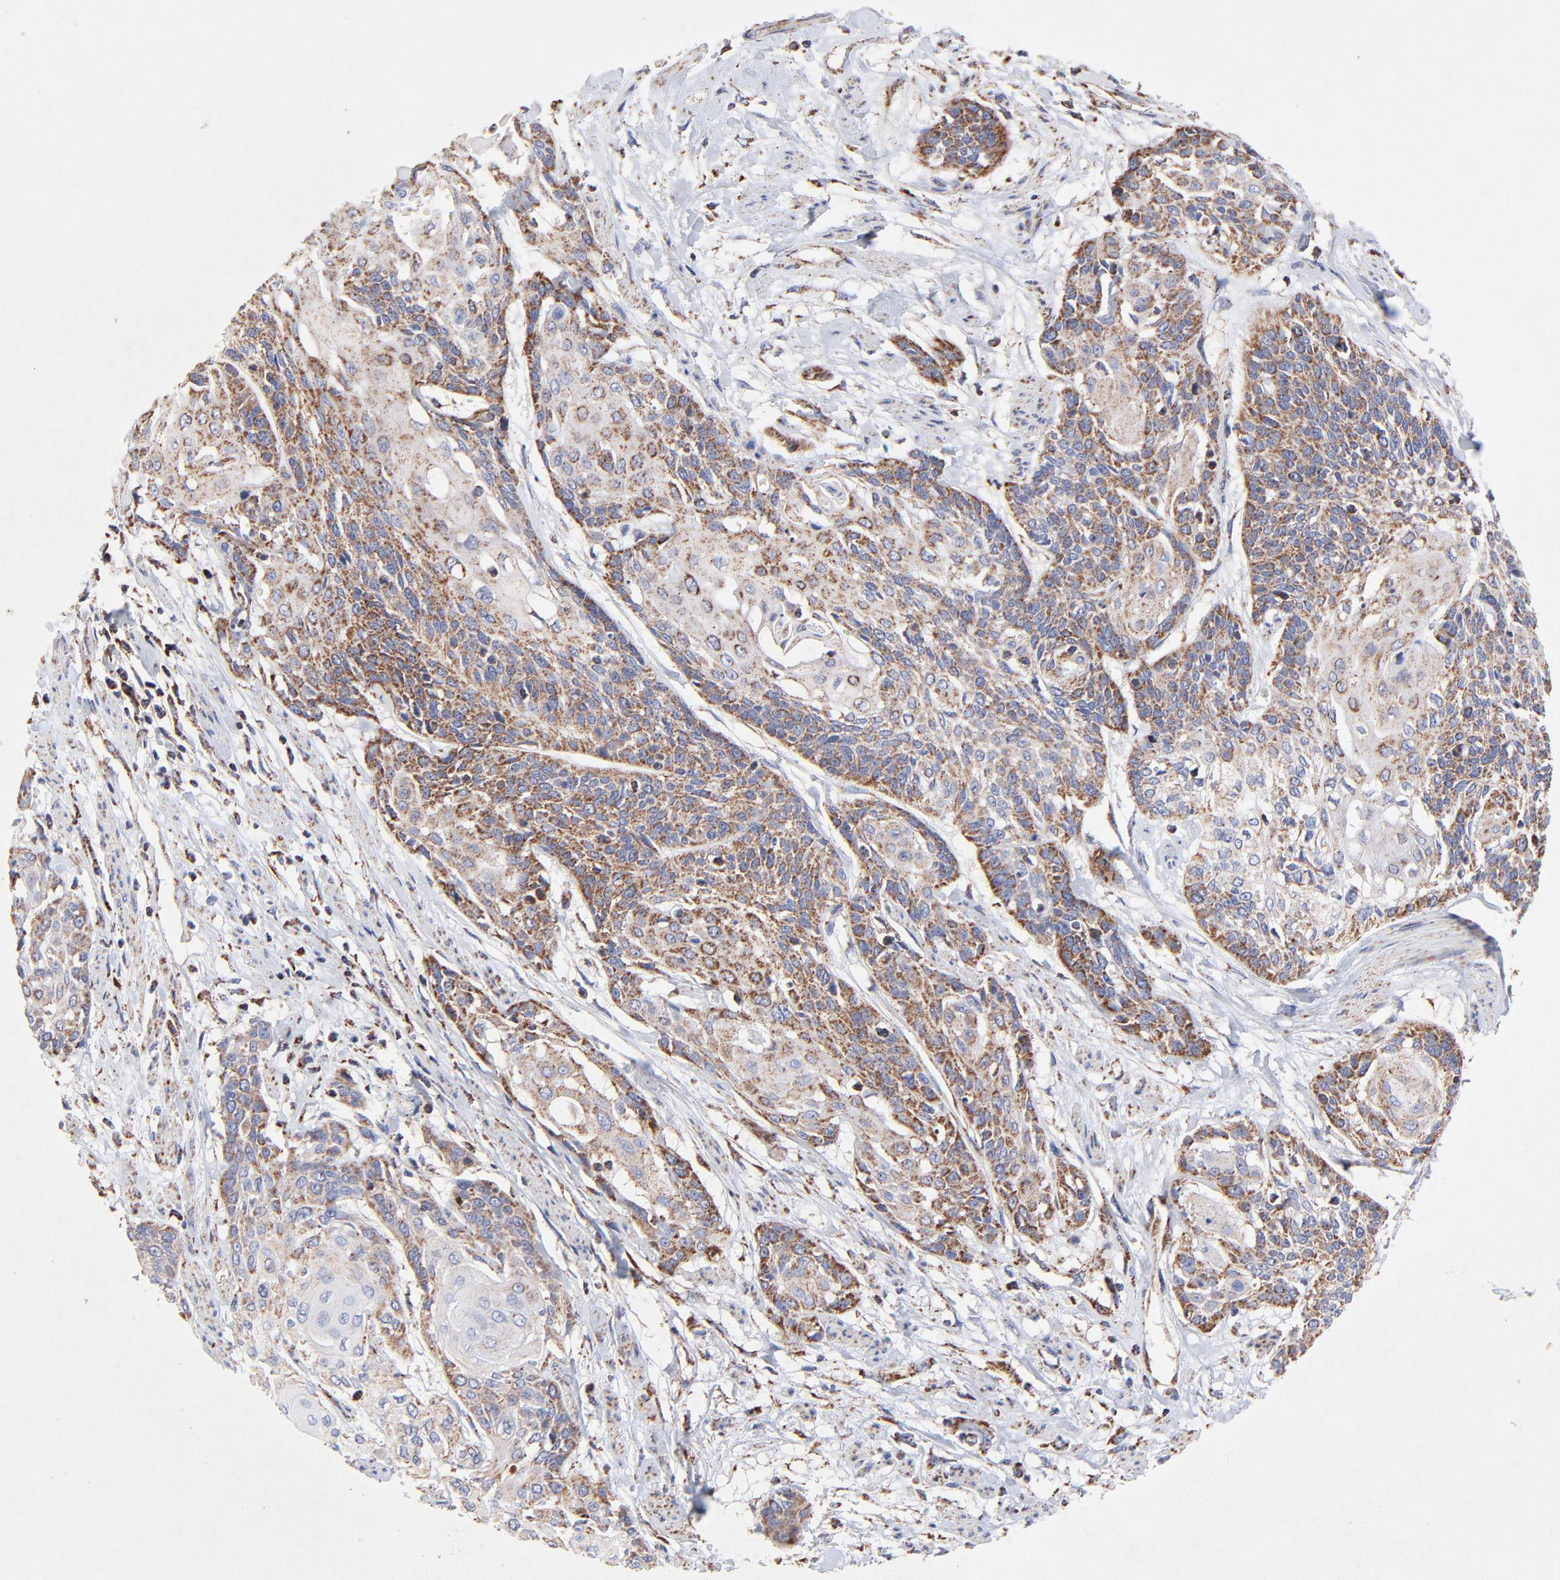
{"staining": {"intensity": "moderate", "quantity": ">75%", "location": "cytoplasmic/membranous"}, "tissue": "cervical cancer", "cell_type": "Tumor cells", "image_type": "cancer", "snomed": [{"axis": "morphology", "description": "Squamous cell carcinoma, NOS"}, {"axis": "topography", "description": "Cervix"}], "caption": "Human cervical squamous cell carcinoma stained with a brown dye displays moderate cytoplasmic/membranous positive expression in approximately >75% of tumor cells.", "gene": "SSBP1", "patient": {"sex": "female", "age": 57}}